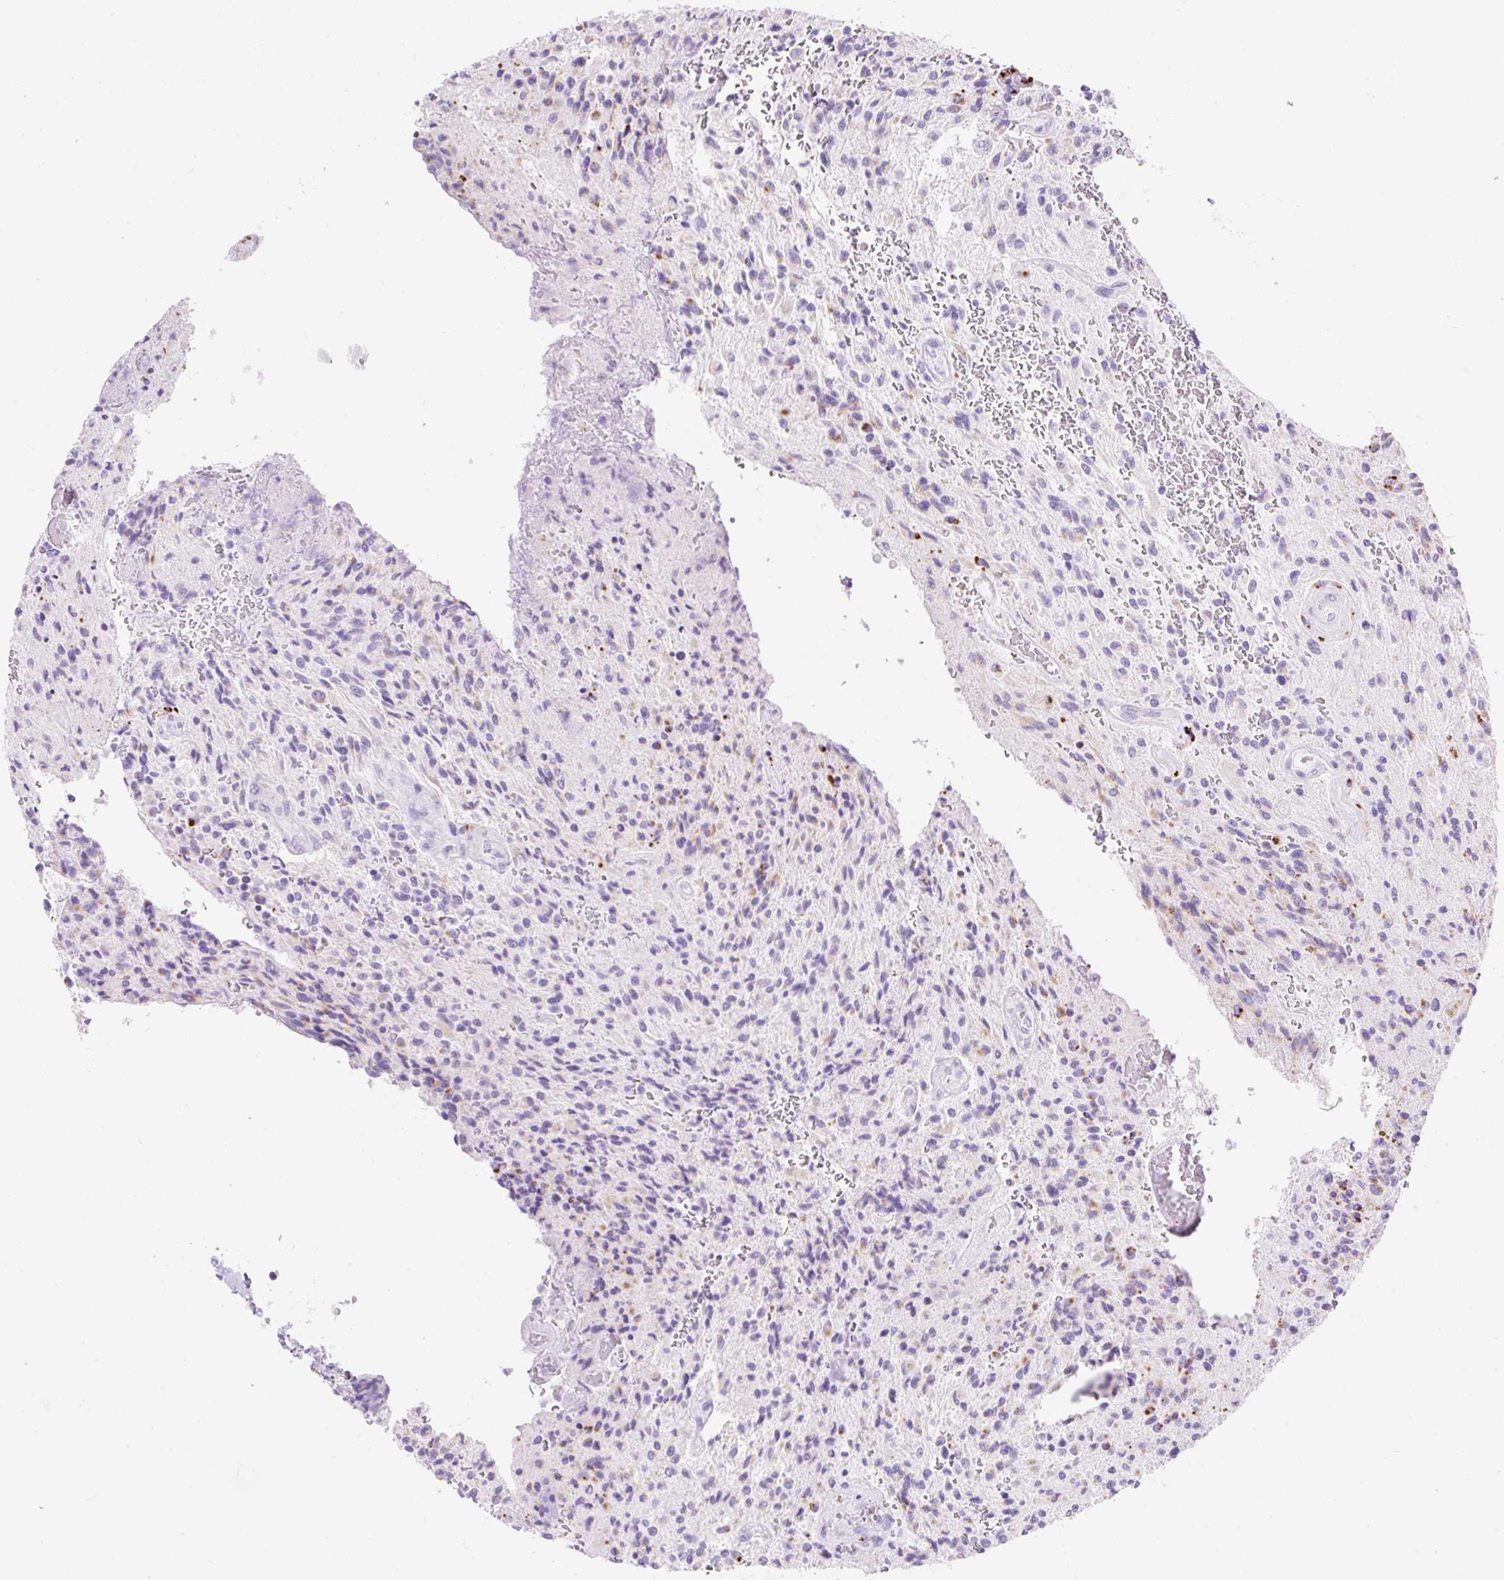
{"staining": {"intensity": "weak", "quantity": "<25%", "location": "cytoplasmic/membranous"}, "tissue": "glioma", "cell_type": "Tumor cells", "image_type": "cancer", "snomed": [{"axis": "morphology", "description": "Normal tissue, NOS"}, {"axis": "morphology", "description": "Glioma, malignant, High grade"}, {"axis": "topography", "description": "Cerebral cortex"}], "caption": "DAB immunohistochemical staining of human glioma shows no significant positivity in tumor cells.", "gene": "HEXB", "patient": {"sex": "male", "age": 56}}